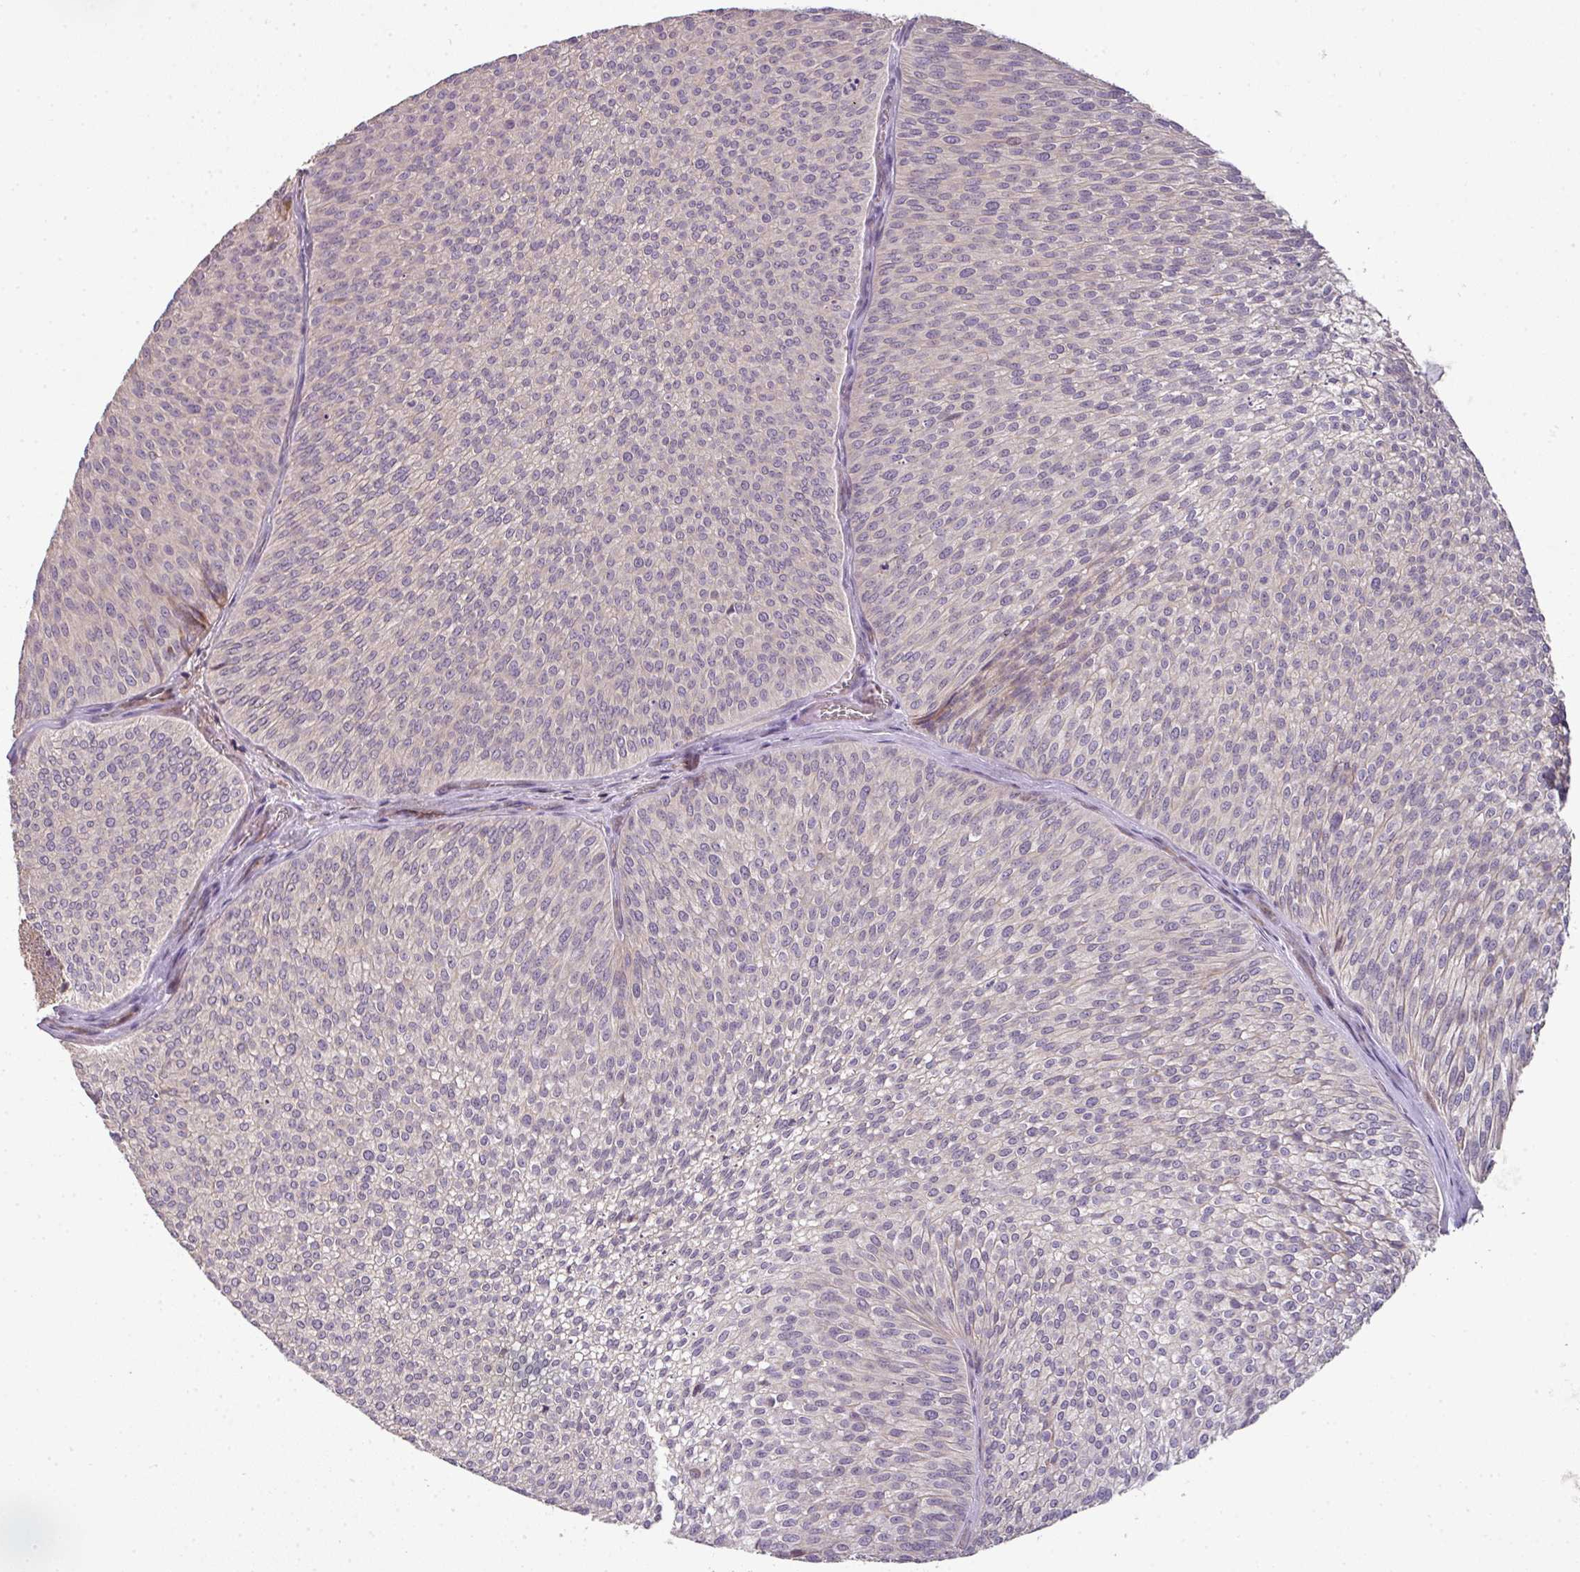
{"staining": {"intensity": "negative", "quantity": "none", "location": "none"}, "tissue": "urothelial cancer", "cell_type": "Tumor cells", "image_type": "cancer", "snomed": [{"axis": "morphology", "description": "Urothelial carcinoma, Low grade"}, {"axis": "topography", "description": "Urinary bladder"}], "caption": "A photomicrograph of human urothelial carcinoma (low-grade) is negative for staining in tumor cells. (DAB immunohistochemistry (IHC) with hematoxylin counter stain).", "gene": "SPCS3", "patient": {"sex": "male", "age": 91}}